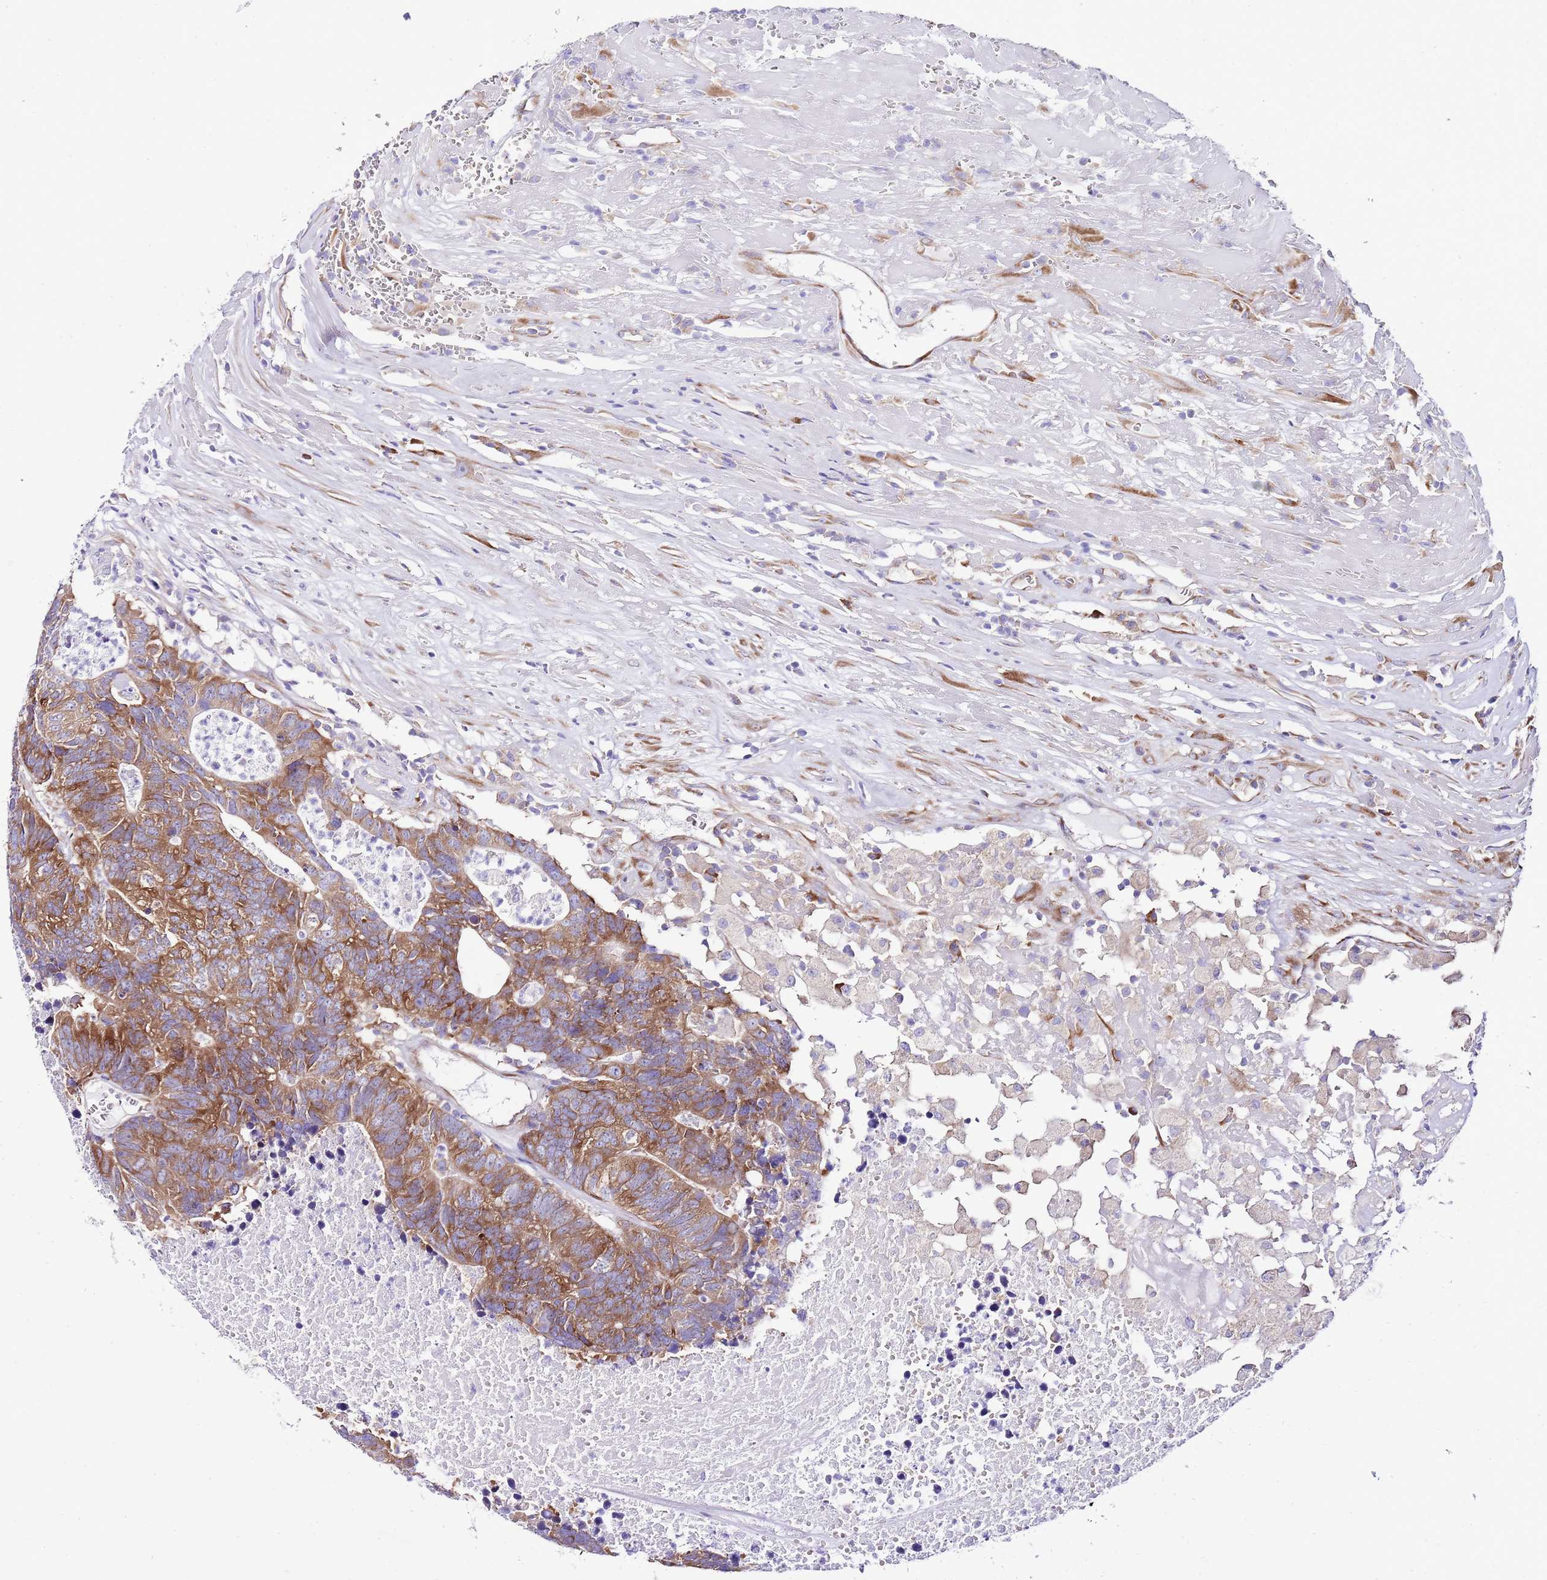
{"staining": {"intensity": "strong", "quantity": "25%-75%", "location": "cytoplasmic/membranous"}, "tissue": "colorectal cancer", "cell_type": "Tumor cells", "image_type": "cancer", "snomed": [{"axis": "morphology", "description": "Adenocarcinoma, NOS"}, {"axis": "topography", "description": "Colon"}], "caption": "Protein staining exhibits strong cytoplasmic/membranous staining in approximately 25%-75% of tumor cells in colorectal adenocarcinoma.", "gene": "RPS10", "patient": {"sex": "female", "age": 48}}